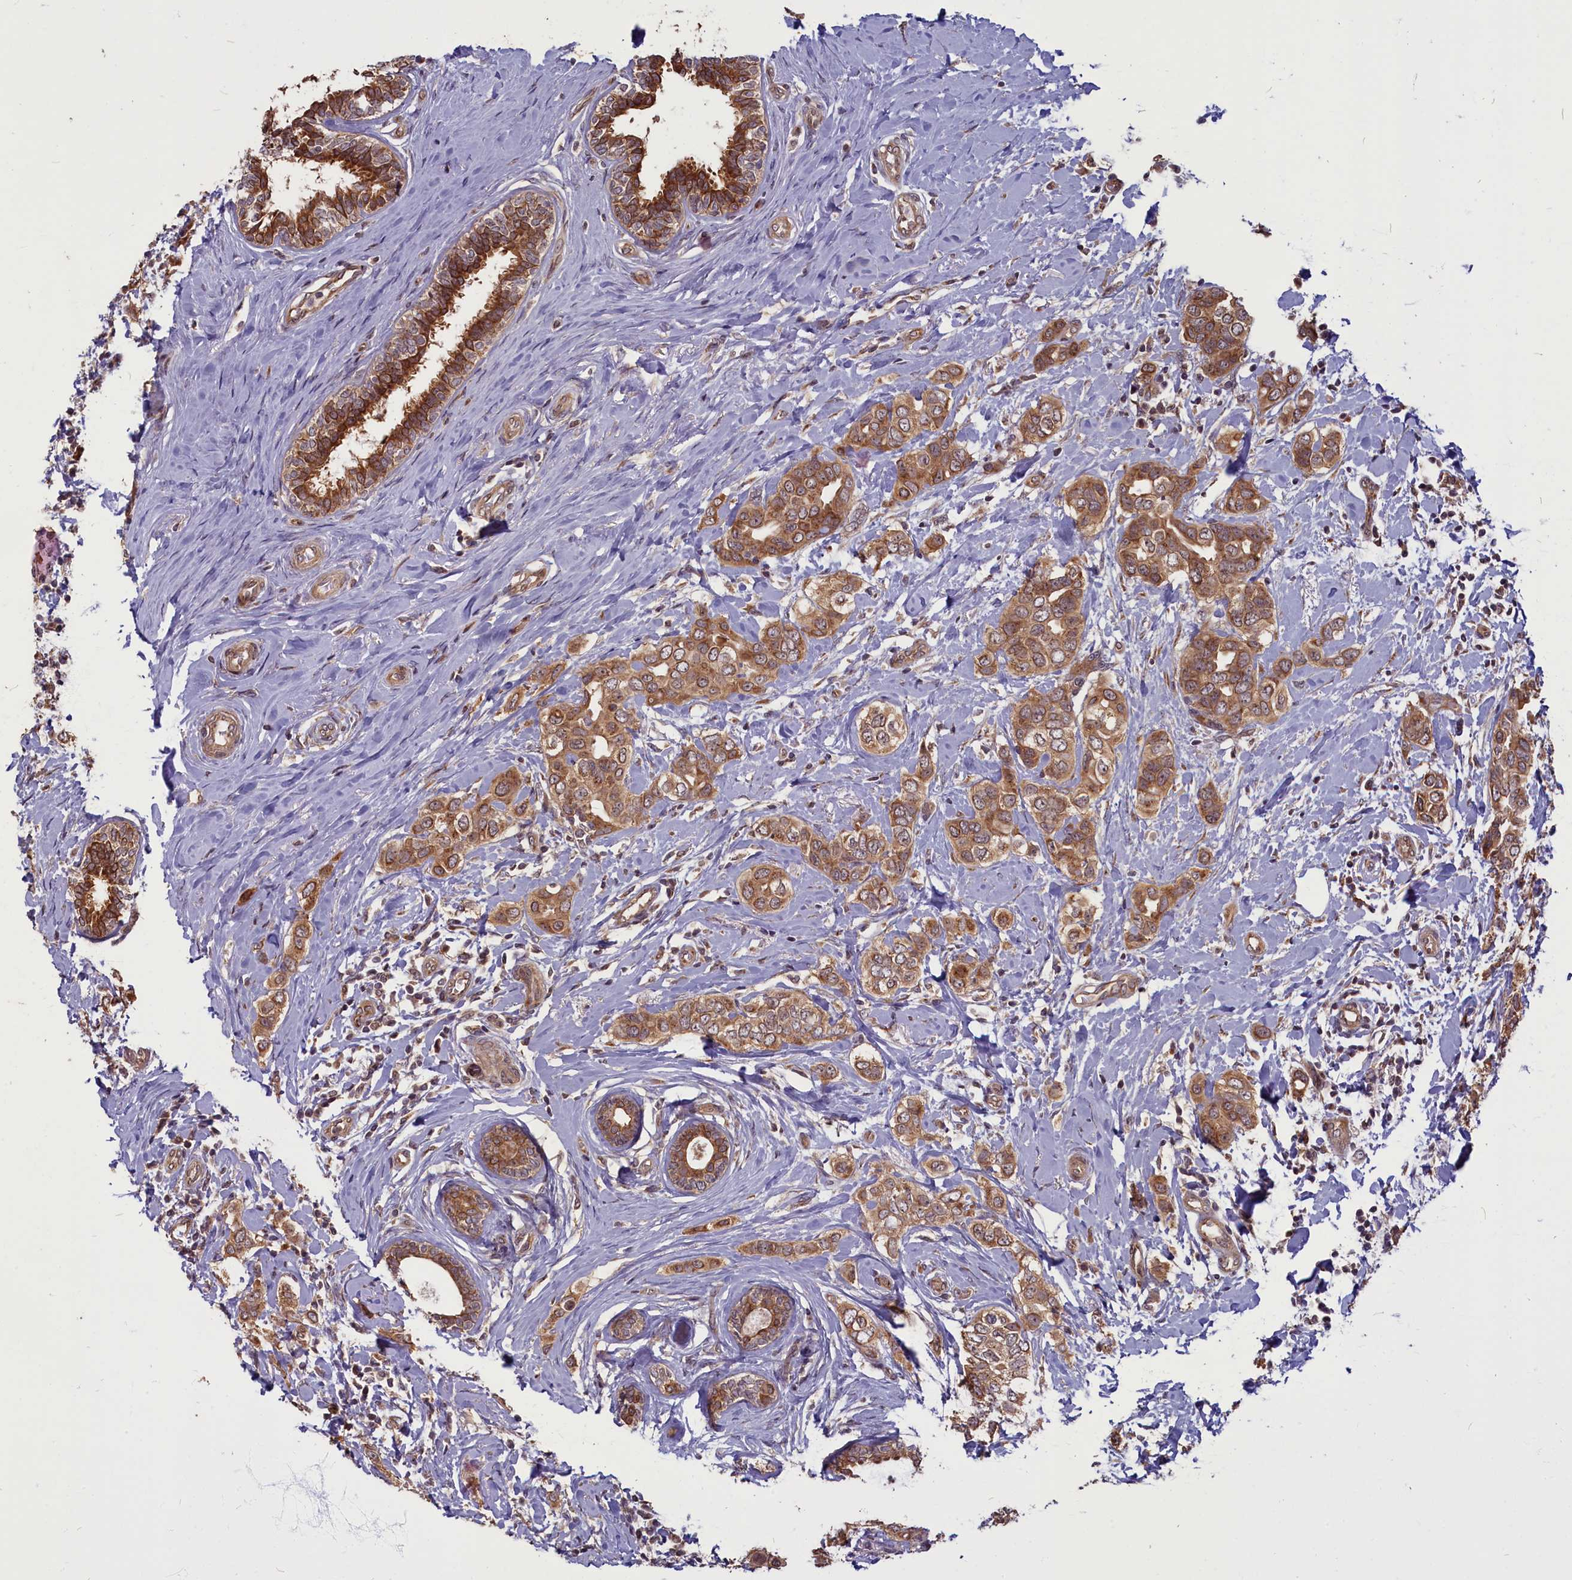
{"staining": {"intensity": "strong", "quantity": ">75%", "location": "cytoplasmic/membranous"}, "tissue": "breast cancer", "cell_type": "Tumor cells", "image_type": "cancer", "snomed": [{"axis": "morphology", "description": "Lobular carcinoma"}, {"axis": "topography", "description": "Breast"}], "caption": "Tumor cells show high levels of strong cytoplasmic/membranous staining in approximately >75% of cells in breast lobular carcinoma.", "gene": "MYCBP", "patient": {"sex": "female", "age": 51}}